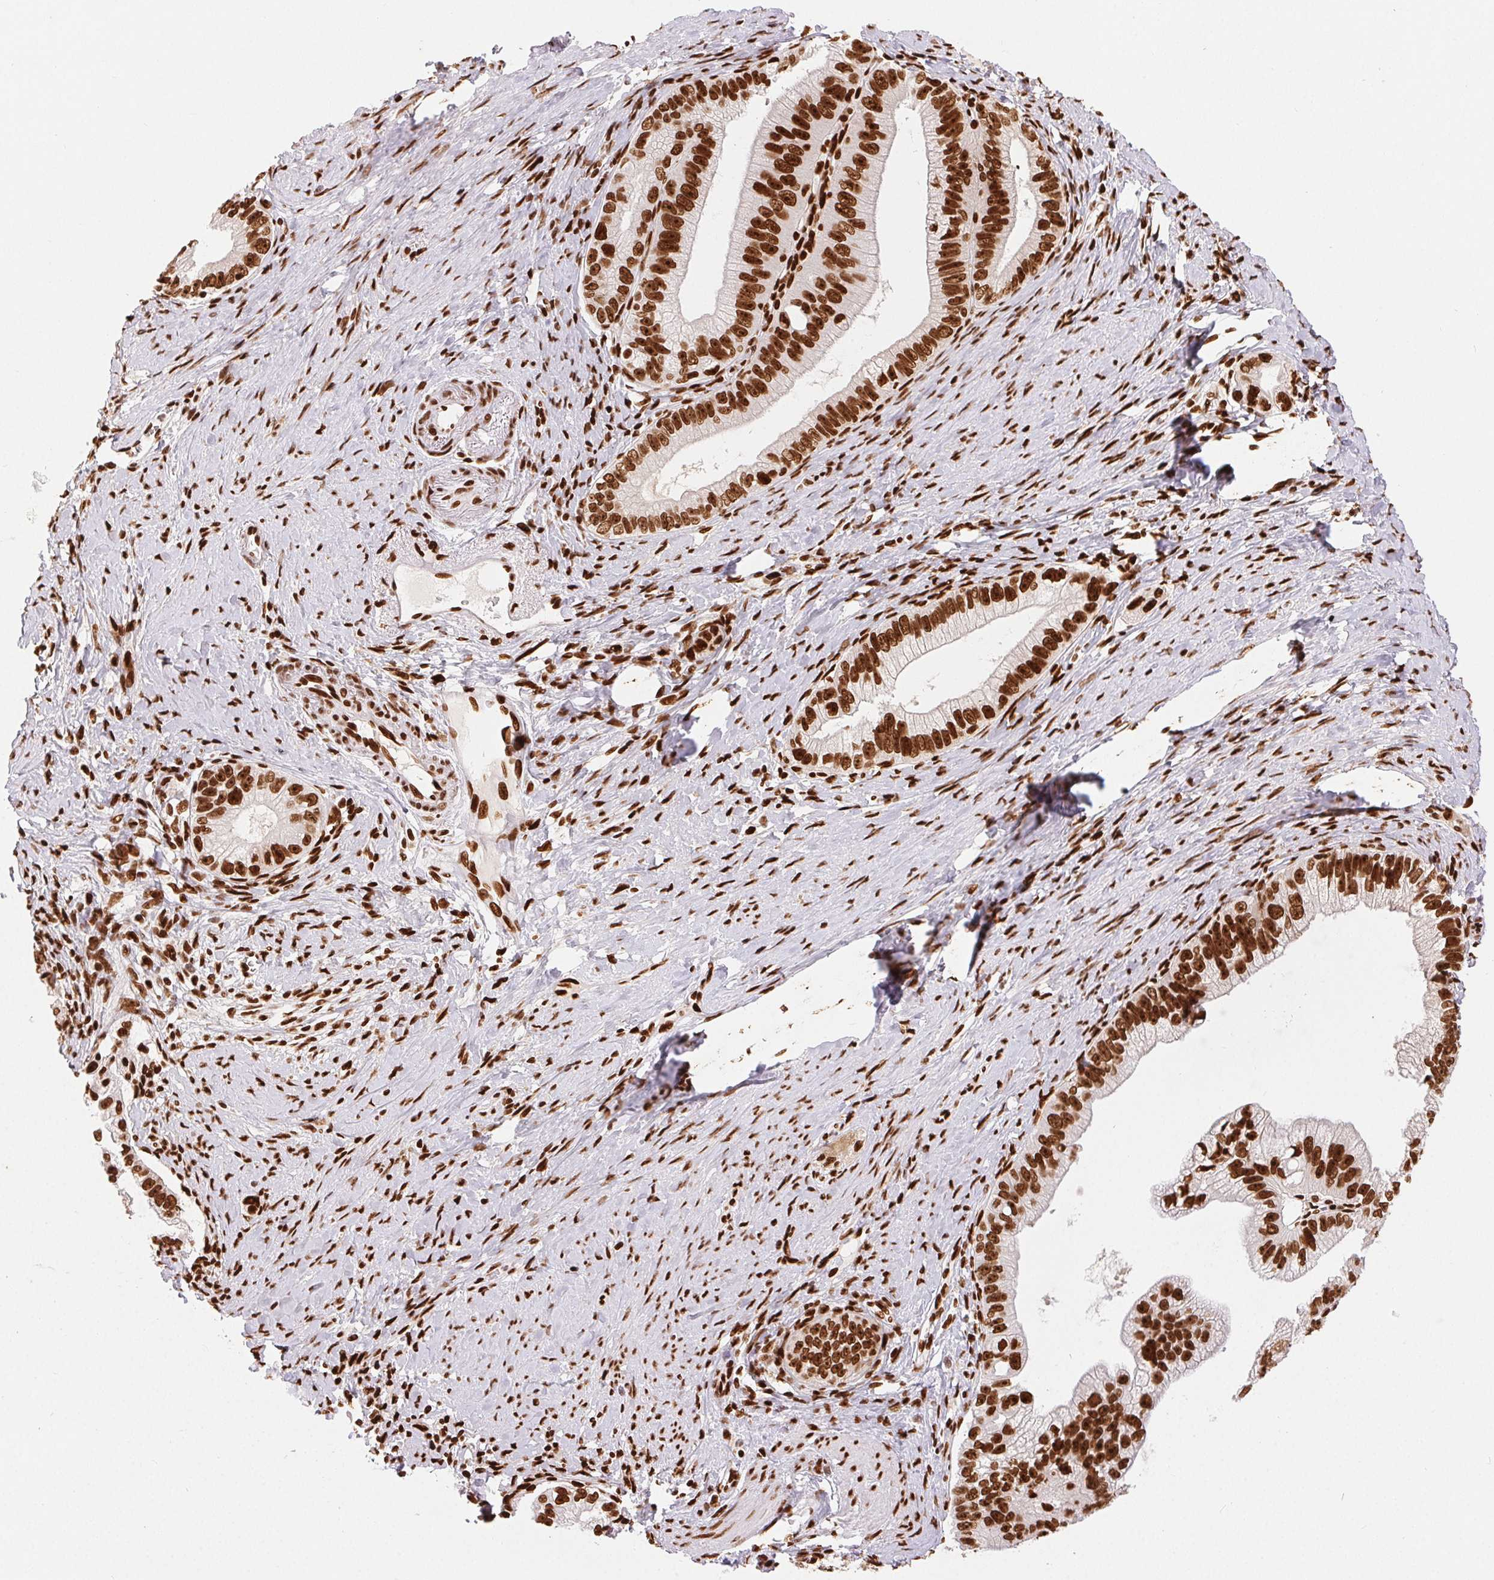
{"staining": {"intensity": "strong", "quantity": ">75%", "location": "nuclear"}, "tissue": "pancreatic cancer", "cell_type": "Tumor cells", "image_type": "cancer", "snomed": [{"axis": "morphology", "description": "Adenocarcinoma, NOS"}, {"axis": "topography", "description": "Pancreas"}], "caption": "IHC (DAB) staining of human pancreatic cancer (adenocarcinoma) reveals strong nuclear protein staining in about >75% of tumor cells.", "gene": "ZNF80", "patient": {"sex": "male", "age": 70}}